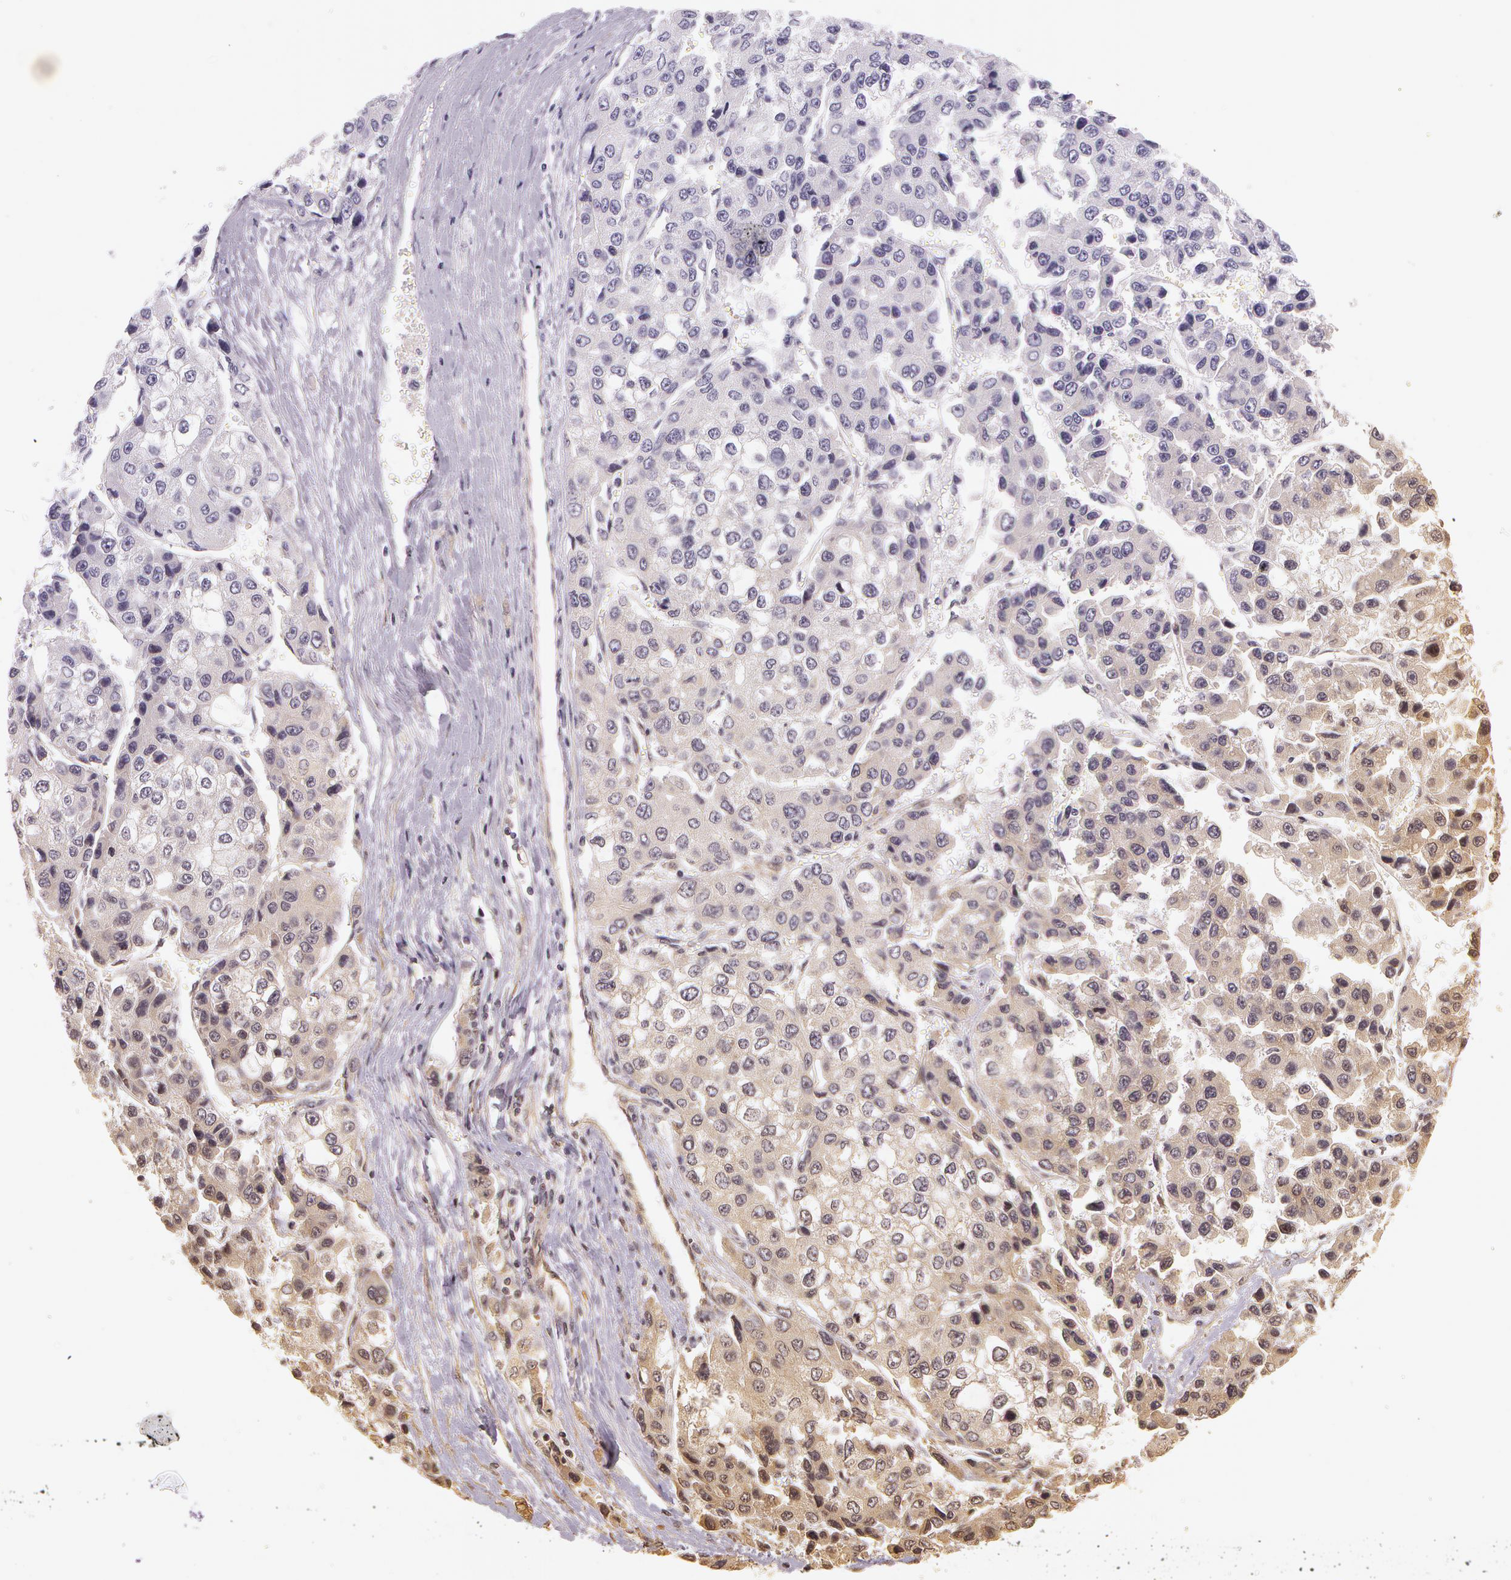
{"staining": {"intensity": "moderate", "quantity": "25%-75%", "location": "cytoplasmic/membranous"}, "tissue": "liver cancer", "cell_type": "Tumor cells", "image_type": "cancer", "snomed": [{"axis": "morphology", "description": "Carcinoma, Hepatocellular, NOS"}, {"axis": "topography", "description": "Liver"}], "caption": "A micrograph of human liver cancer (hepatocellular carcinoma) stained for a protein demonstrates moderate cytoplasmic/membranous brown staining in tumor cells.", "gene": "ASCC2", "patient": {"sex": "female", "age": 66}}